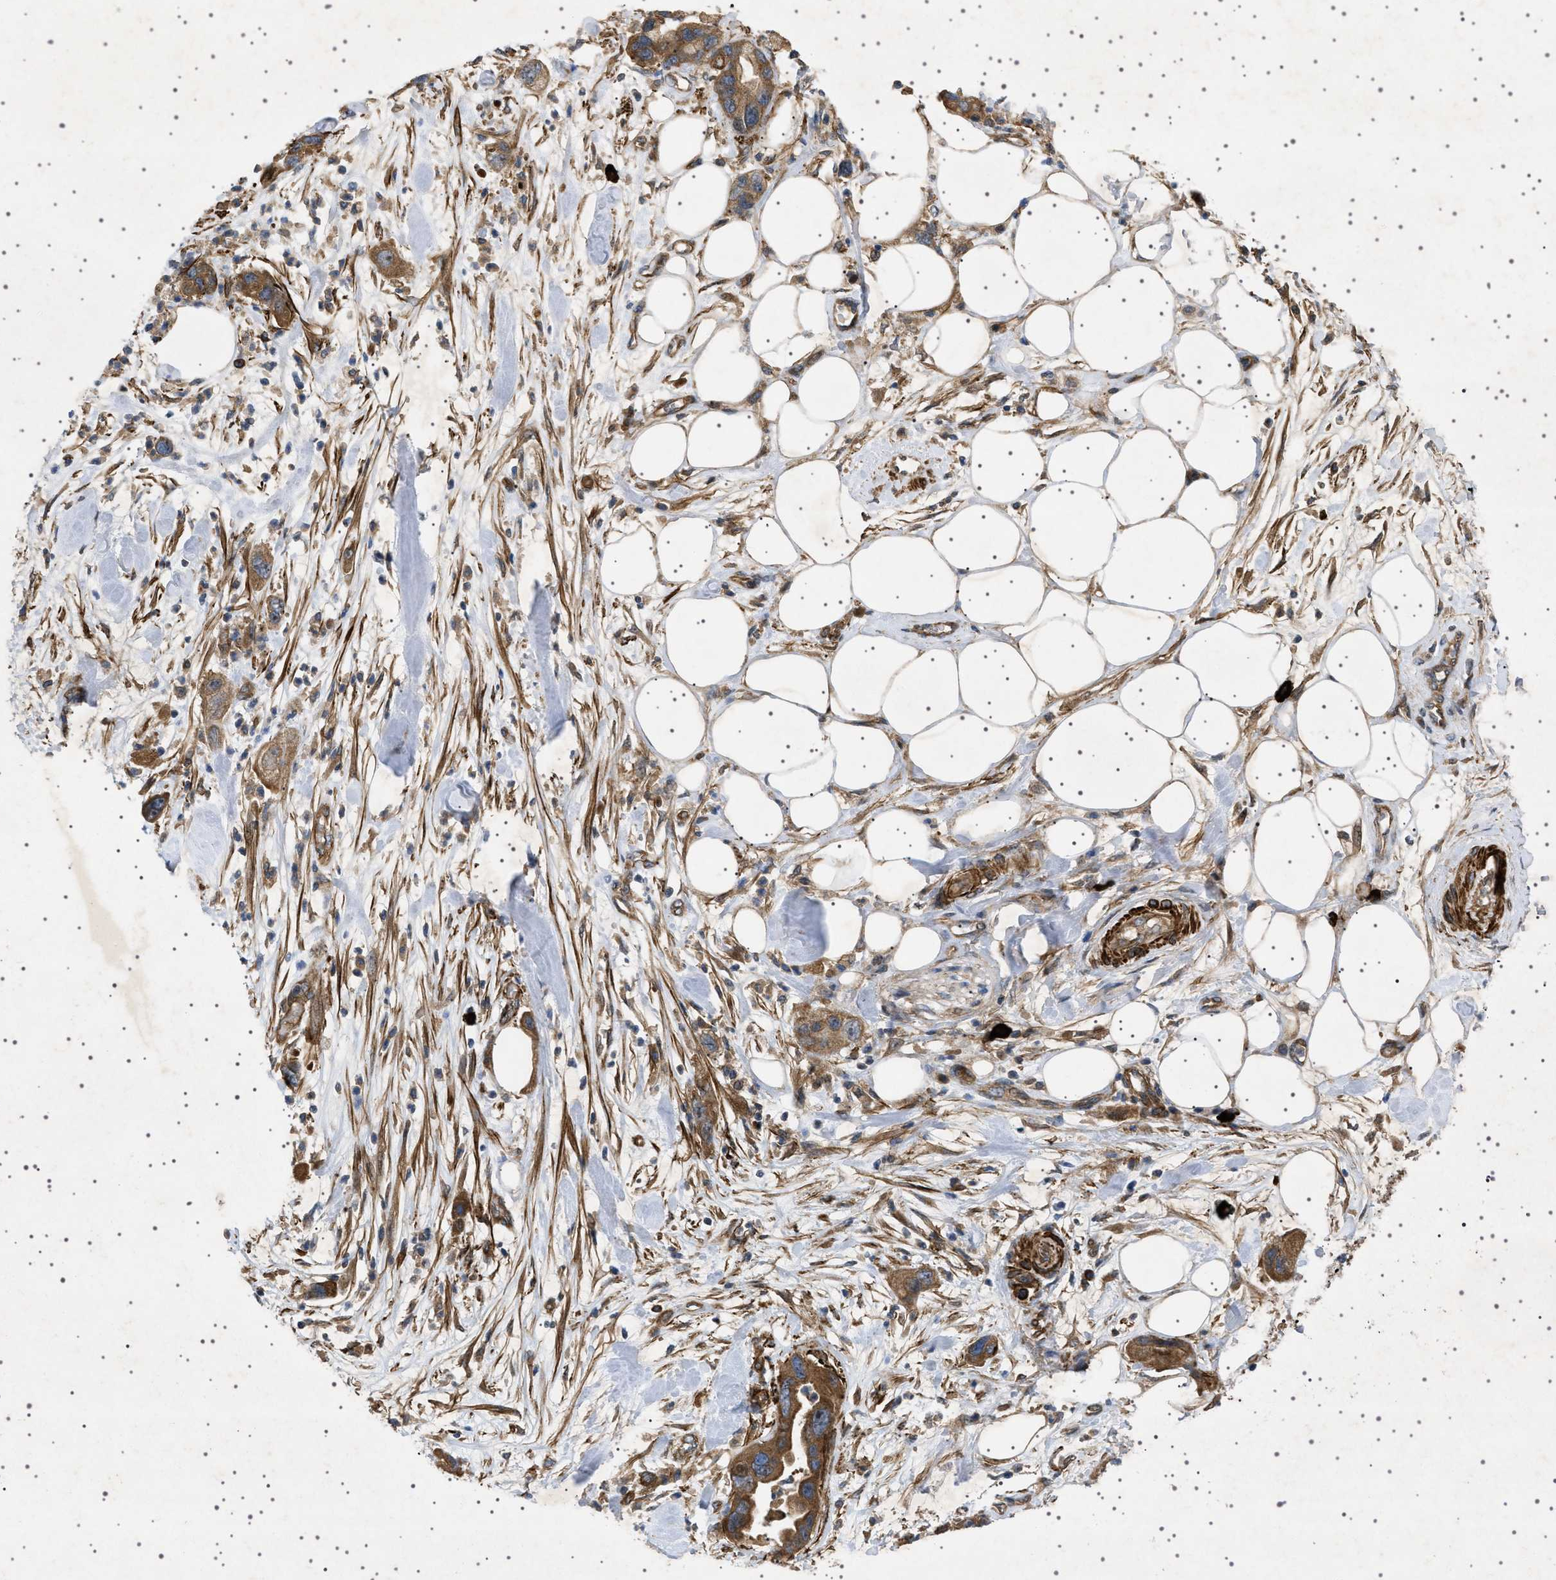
{"staining": {"intensity": "strong", "quantity": ">75%", "location": "cytoplasmic/membranous"}, "tissue": "pancreatic cancer", "cell_type": "Tumor cells", "image_type": "cancer", "snomed": [{"axis": "morphology", "description": "Normal tissue, NOS"}, {"axis": "morphology", "description": "Adenocarcinoma, NOS"}, {"axis": "topography", "description": "Pancreas"}], "caption": "Strong cytoplasmic/membranous positivity for a protein is appreciated in about >75% of tumor cells of pancreatic adenocarcinoma using immunohistochemistry.", "gene": "CCDC186", "patient": {"sex": "female", "age": 71}}